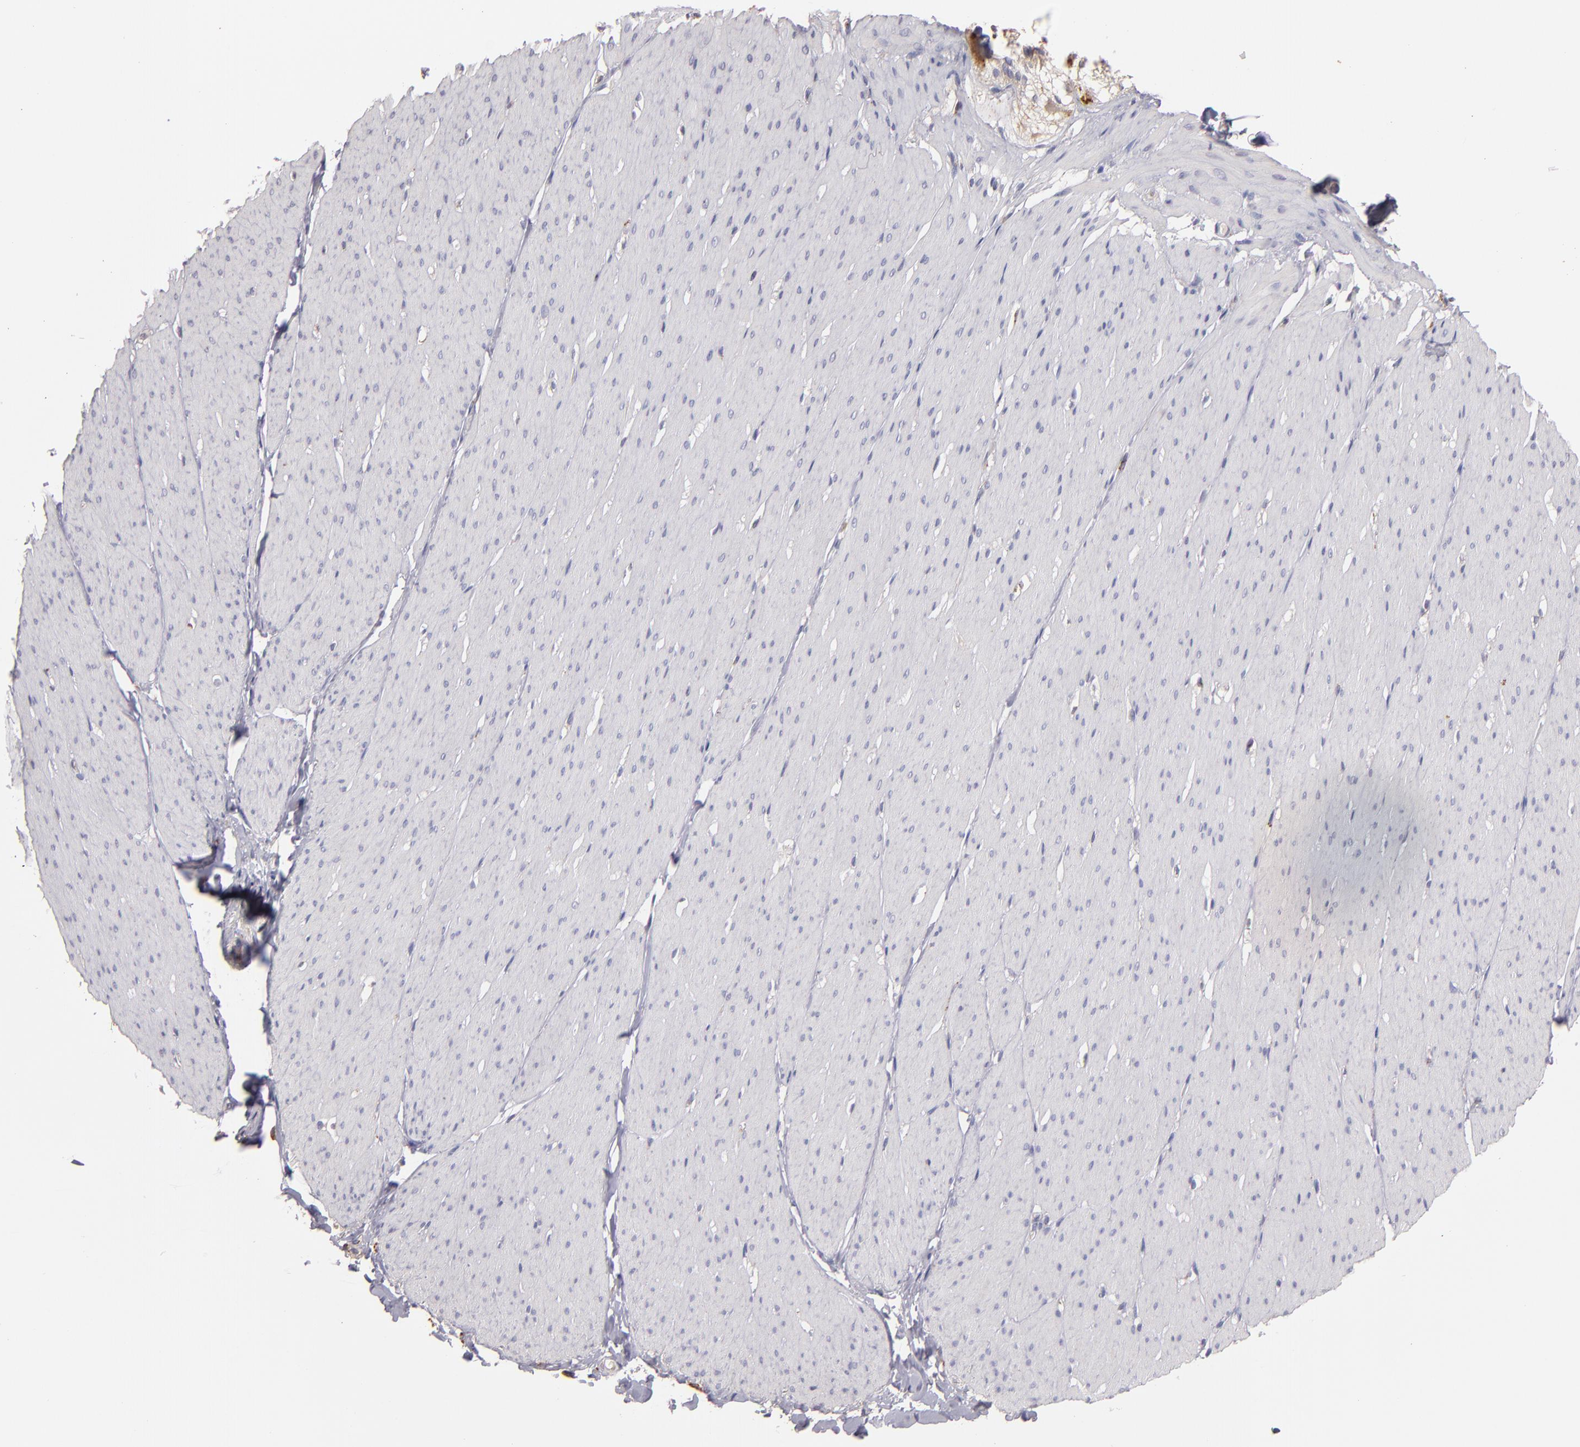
{"staining": {"intensity": "negative", "quantity": "none", "location": "none"}, "tissue": "smooth muscle", "cell_type": "Smooth muscle cells", "image_type": "normal", "snomed": [{"axis": "morphology", "description": "Normal tissue, NOS"}, {"axis": "topography", "description": "Smooth muscle"}, {"axis": "topography", "description": "Colon"}], "caption": "A high-resolution histopathology image shows immunohistochemistry staining of normal smooth muscle, which reveals no significant staining in smooth muscle cells.", "gene": "TRAF1", "patient": {"sex": "male", "age": 67}}